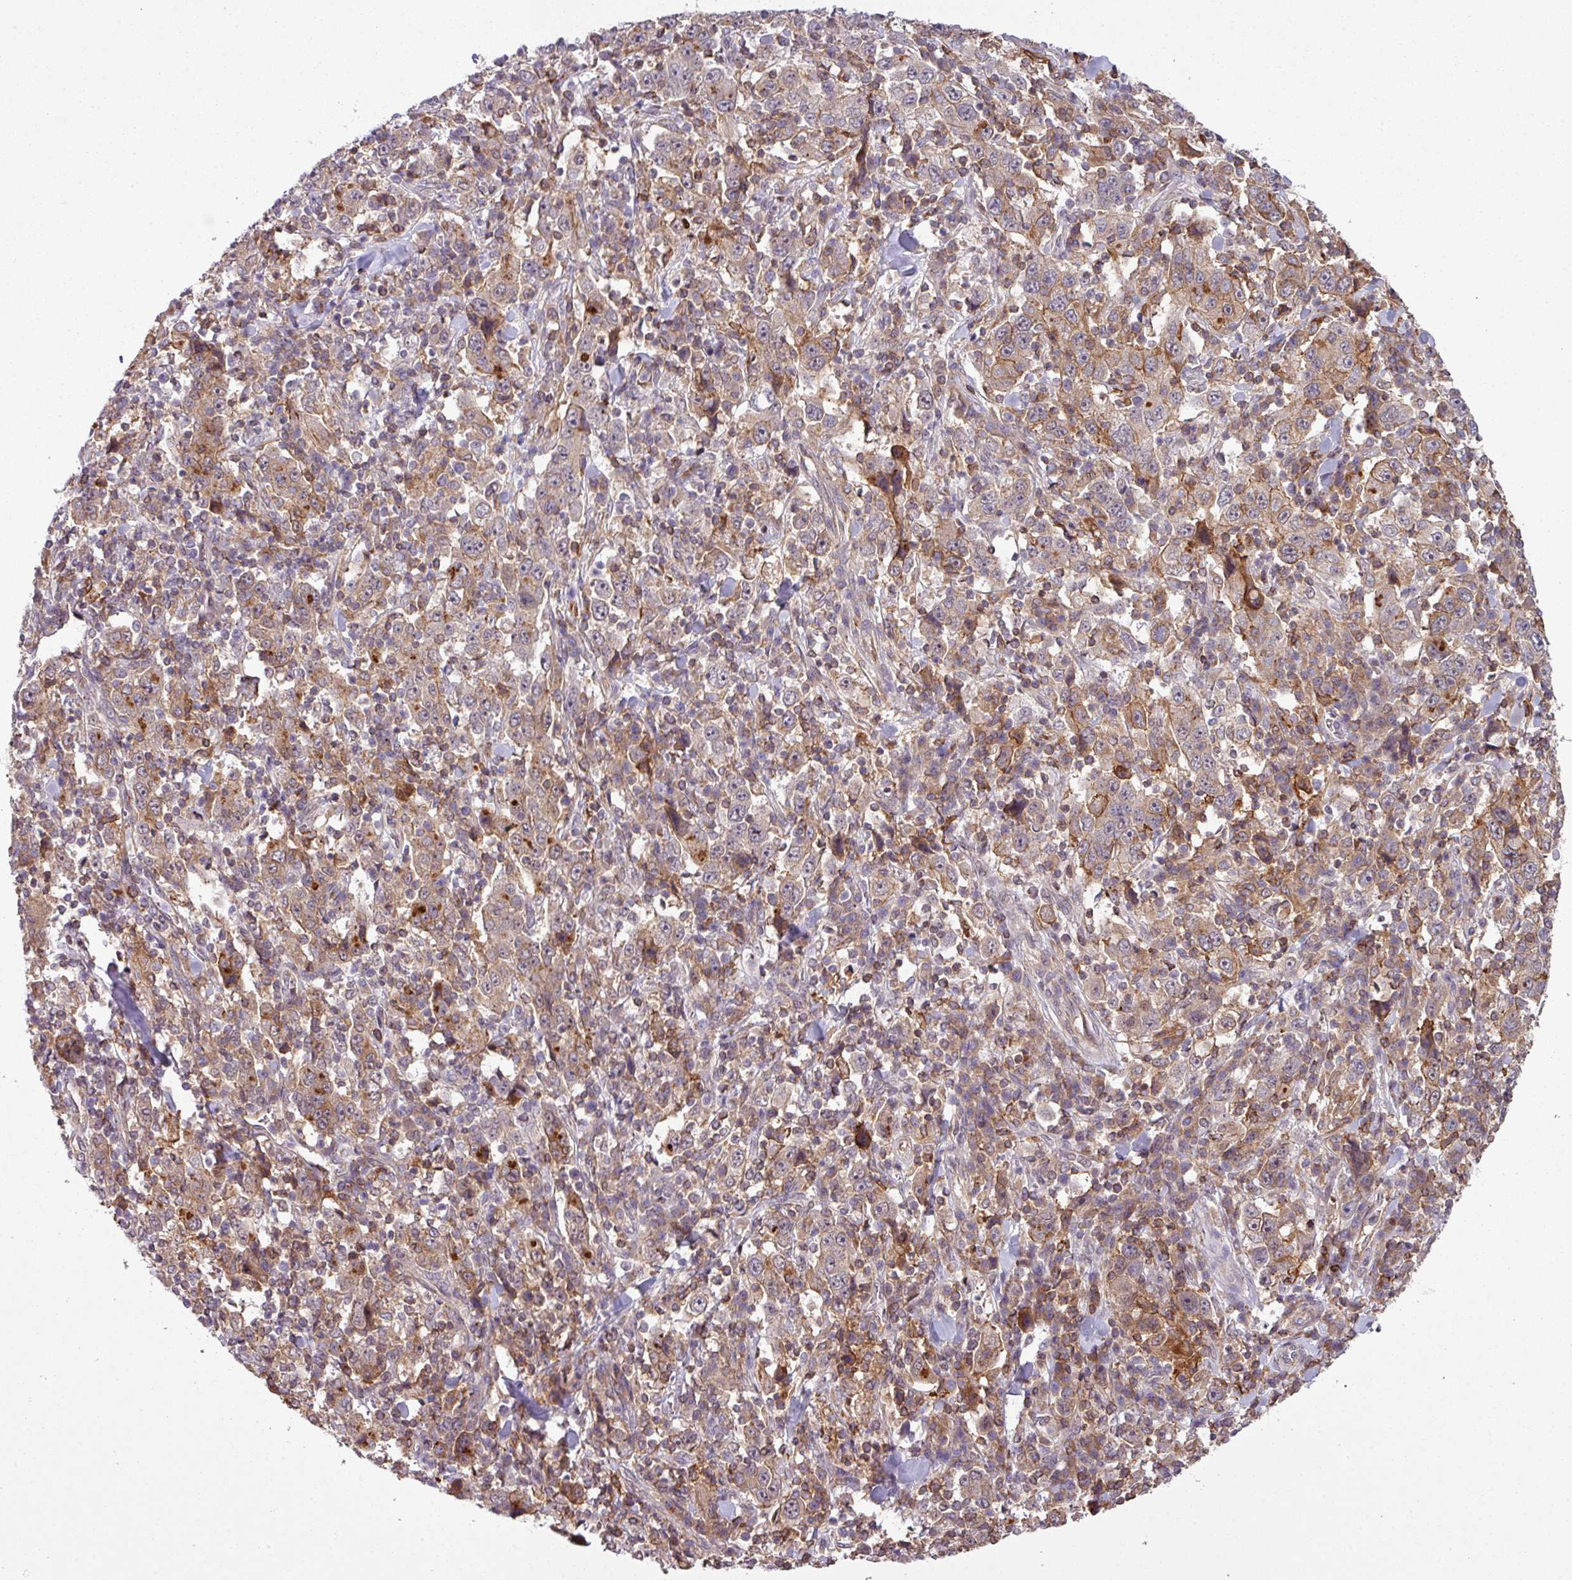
{"staining": {"intensity": "weak", "quantity": "25%-75%", "location": "cytoplasmic/membranous"}, "tissue": "stomach cancer", "cell_type": "Tumor cells", "image_type": "cancer", "snomed": [{"axis": "morphology", "description": "Normal tissue, NOS"}, {"axis": "morphology", "description": "Adenocarcinoma, NOS"}, {"axis": "topography", "description": "Stomach, upper"}, {"axis": "topography", "description": "Stomach"}], "caption": "The histopathology image exhibits staining of stomach cancer (adenocarcinoma), revealing weak cytoplasmic/membranous protein staining (brown color) within tumor cells. Using DAB (brown) and hematoxylin (blue) stains, captured at high magnification using brightfield microscopy.", "gene": "ZC2HC1C", "patient": {"sex": "male", "age": 59}}